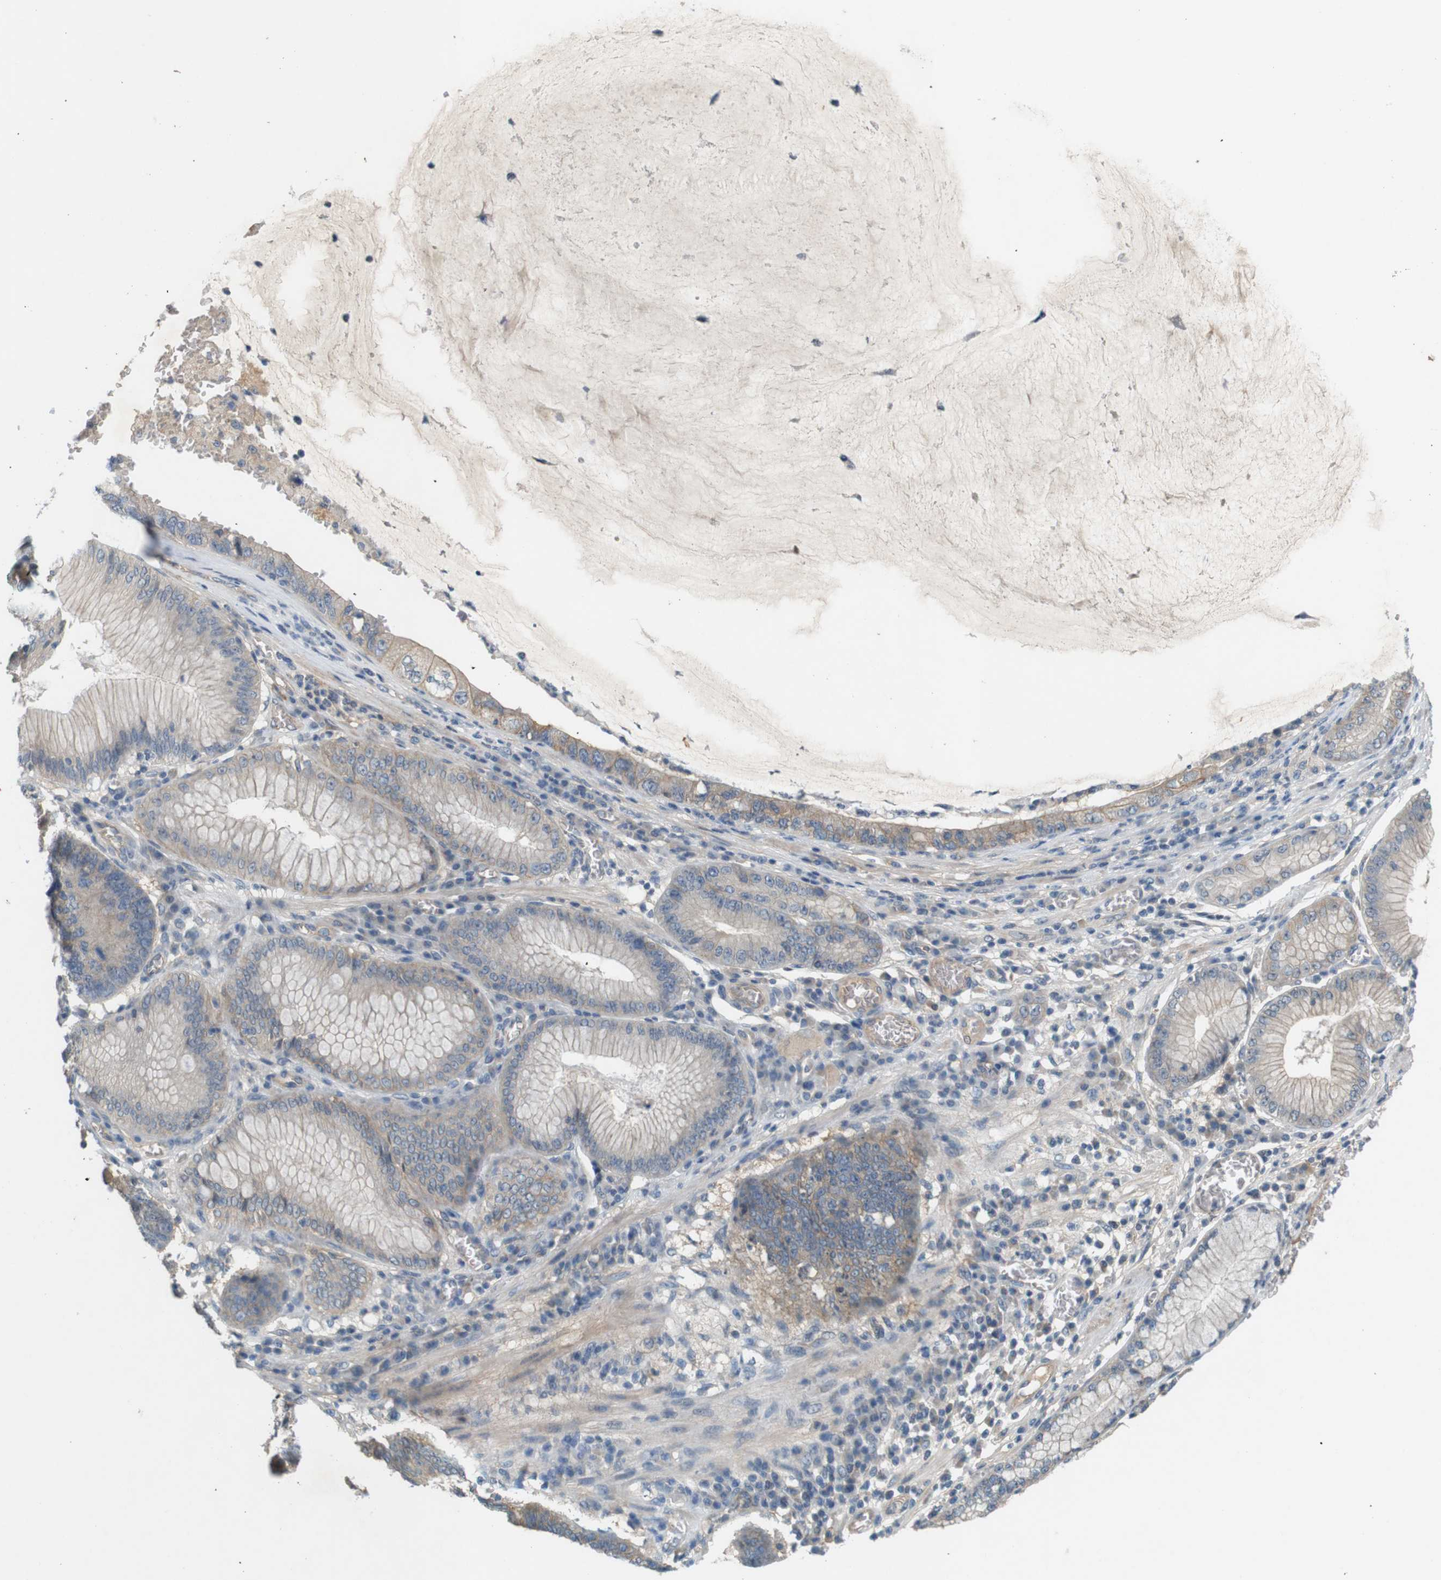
{"staining": {"intensity": "weak", "quantity": ">75%", "location": "cytoplasmic/membranous"}, "tissue": "stomach cancer", "cell_type": "Tumor cells", "image_type": "cancer", "snomed": [{"axis": "morphology", "description": "Adenocarcinoma, NOS"}, {"axis": "topography", "description": "Stomach"}], "caption": "An immunohistochemistry (IHC) image of neoplastic tissue is shown. Protein staining in brown labels weak cytoplasmic/membranous positivity in adenocarcinoma (stomach) within tumor cells.", "gene": "PVR", "patient": {"sex": "male", "age": 59}}